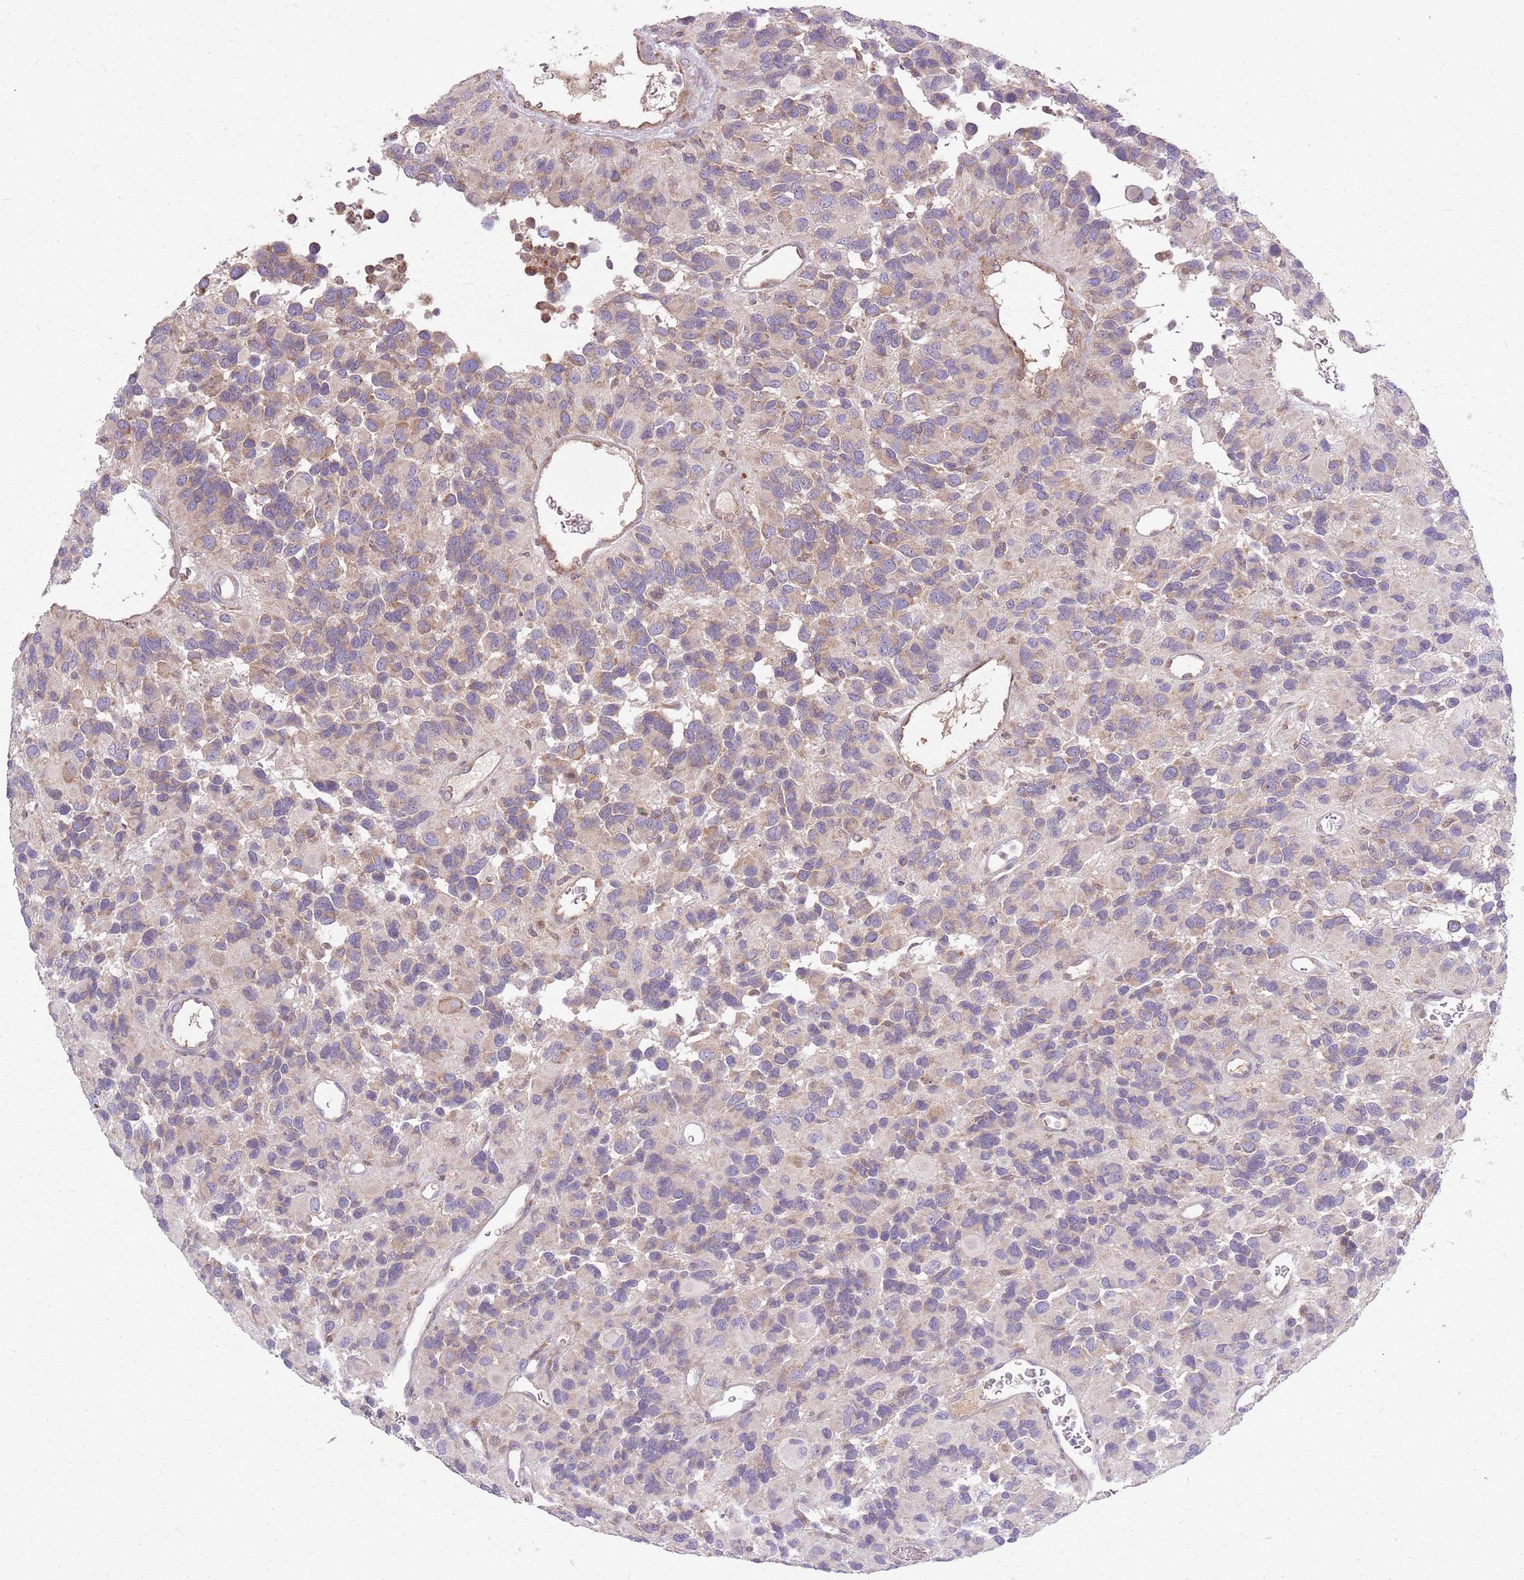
{"staining": {"intensity": "moderate", "quantity": "25%-75%", "location": "cytoplasmic/membranous"}, "tissue": "glioma", "cell_type": "Tumor cells", "image_type": "cancer", "snomed": [{"axis": "morphology", "description": "Glioma, malignant, High grade"}, {"axis": "topography", "description": "Brain"}], "caption": "IHC image of human malignant glioma (high-grade) stained for a protein (brown), which displays medium levels of moderate cytoplasmic/membranous positivity in about 25%-75% of tumor cells.", "gene": "PPP1R27", "patient": {"sex": "male", "age": 77}}